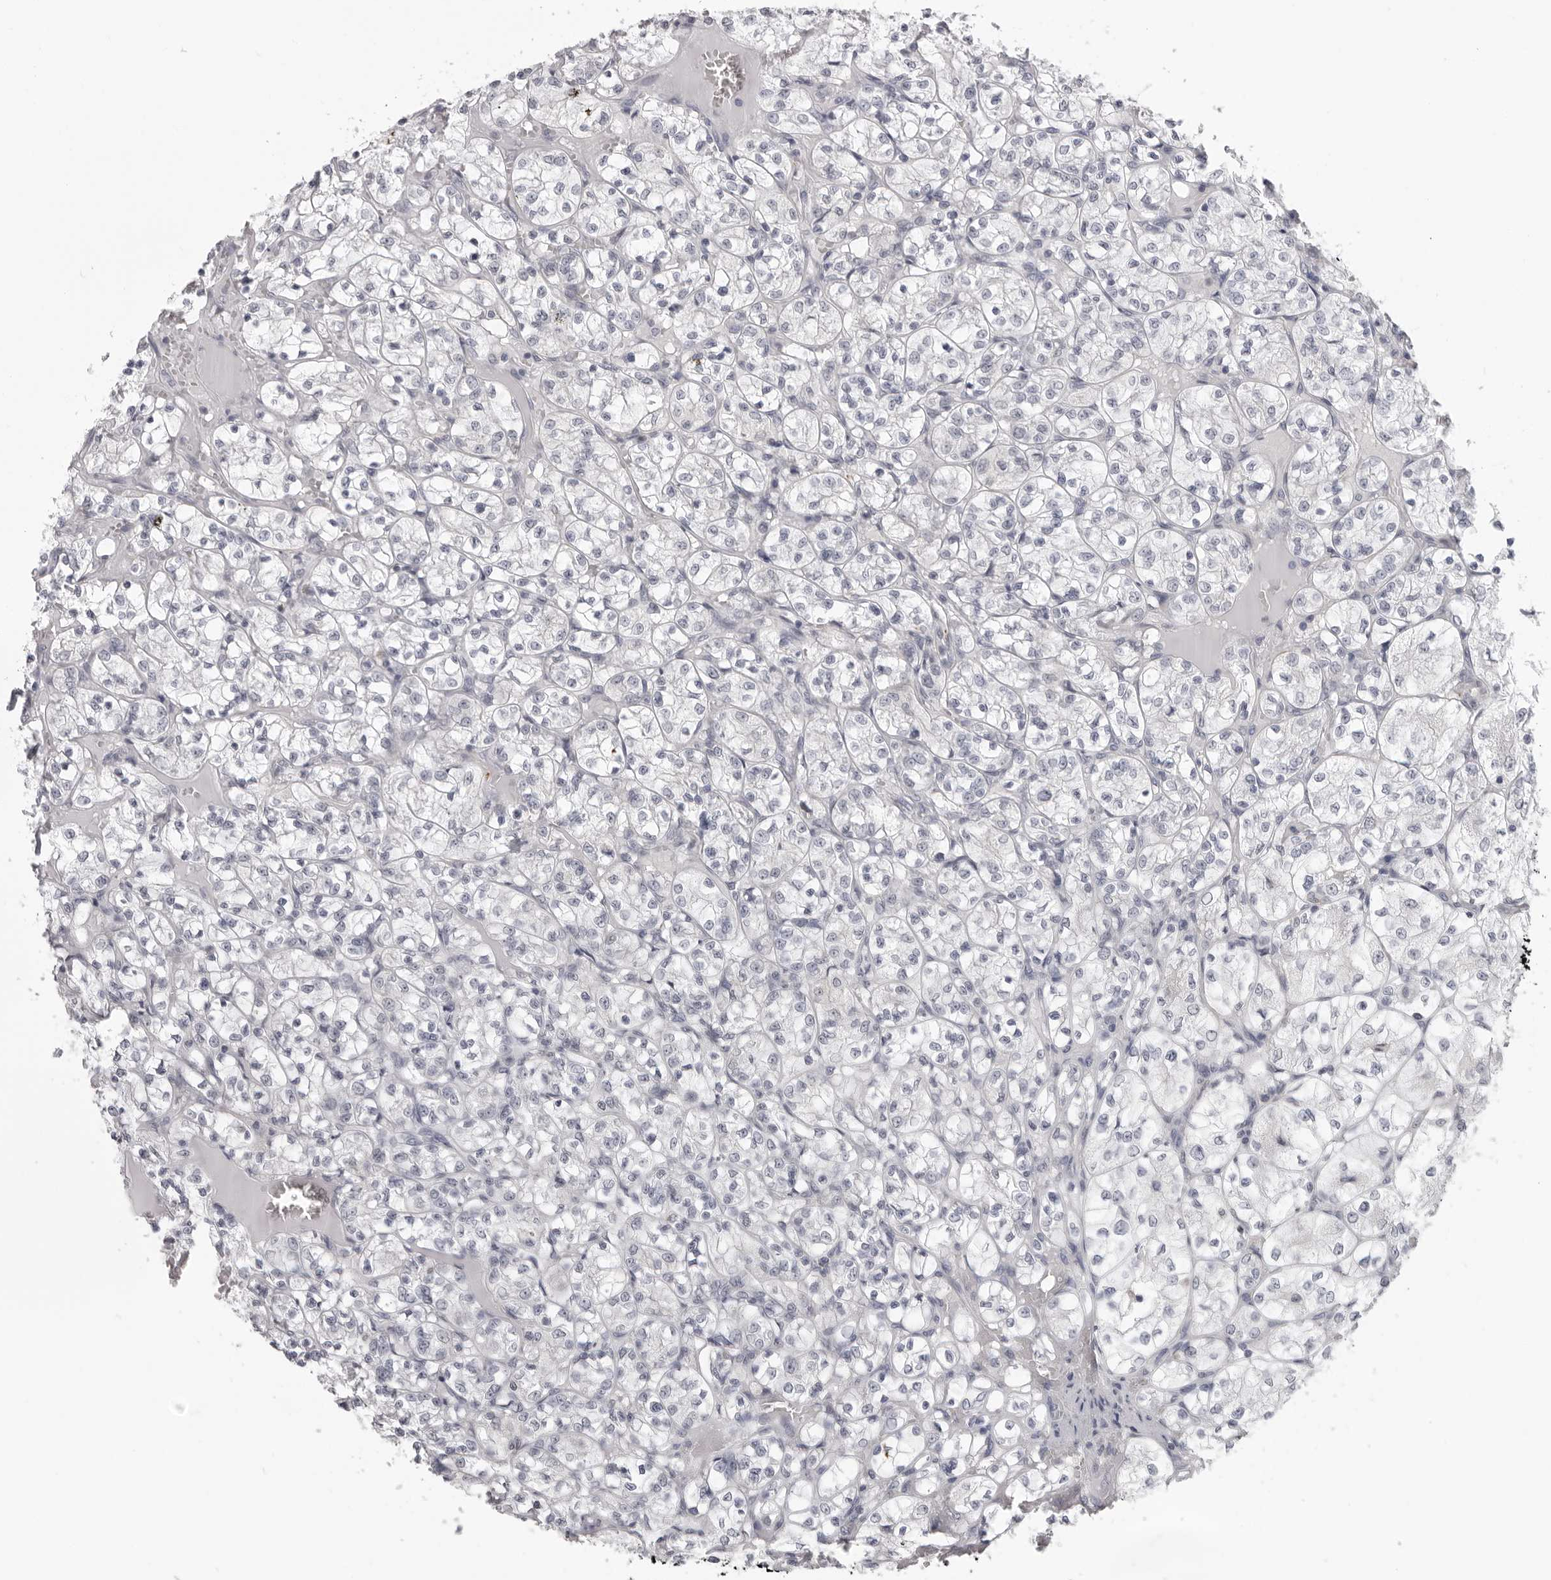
{"staining": {"intensity": "negative", "quantity": "none", "location": "none"}, "tissue": "renal cancer", "cell_type": "Tumor cells", "image_type": "cancer", "snomed": [{"axis": "morphology", "description": "Adenocarcinoma, NOS"}, {"axis": "topography", "description": "Kidney"}], "caption": "Renal cancer was stained to show a protein in brown. There is no significant positivity in tumor cells. (Brightfield microscopy of DAB (3,3'-diaminobenzidine) immunohistochemistry at high magnification).", "gene": "DNALI1", "patient": {"sex": "female", "age": 69}}